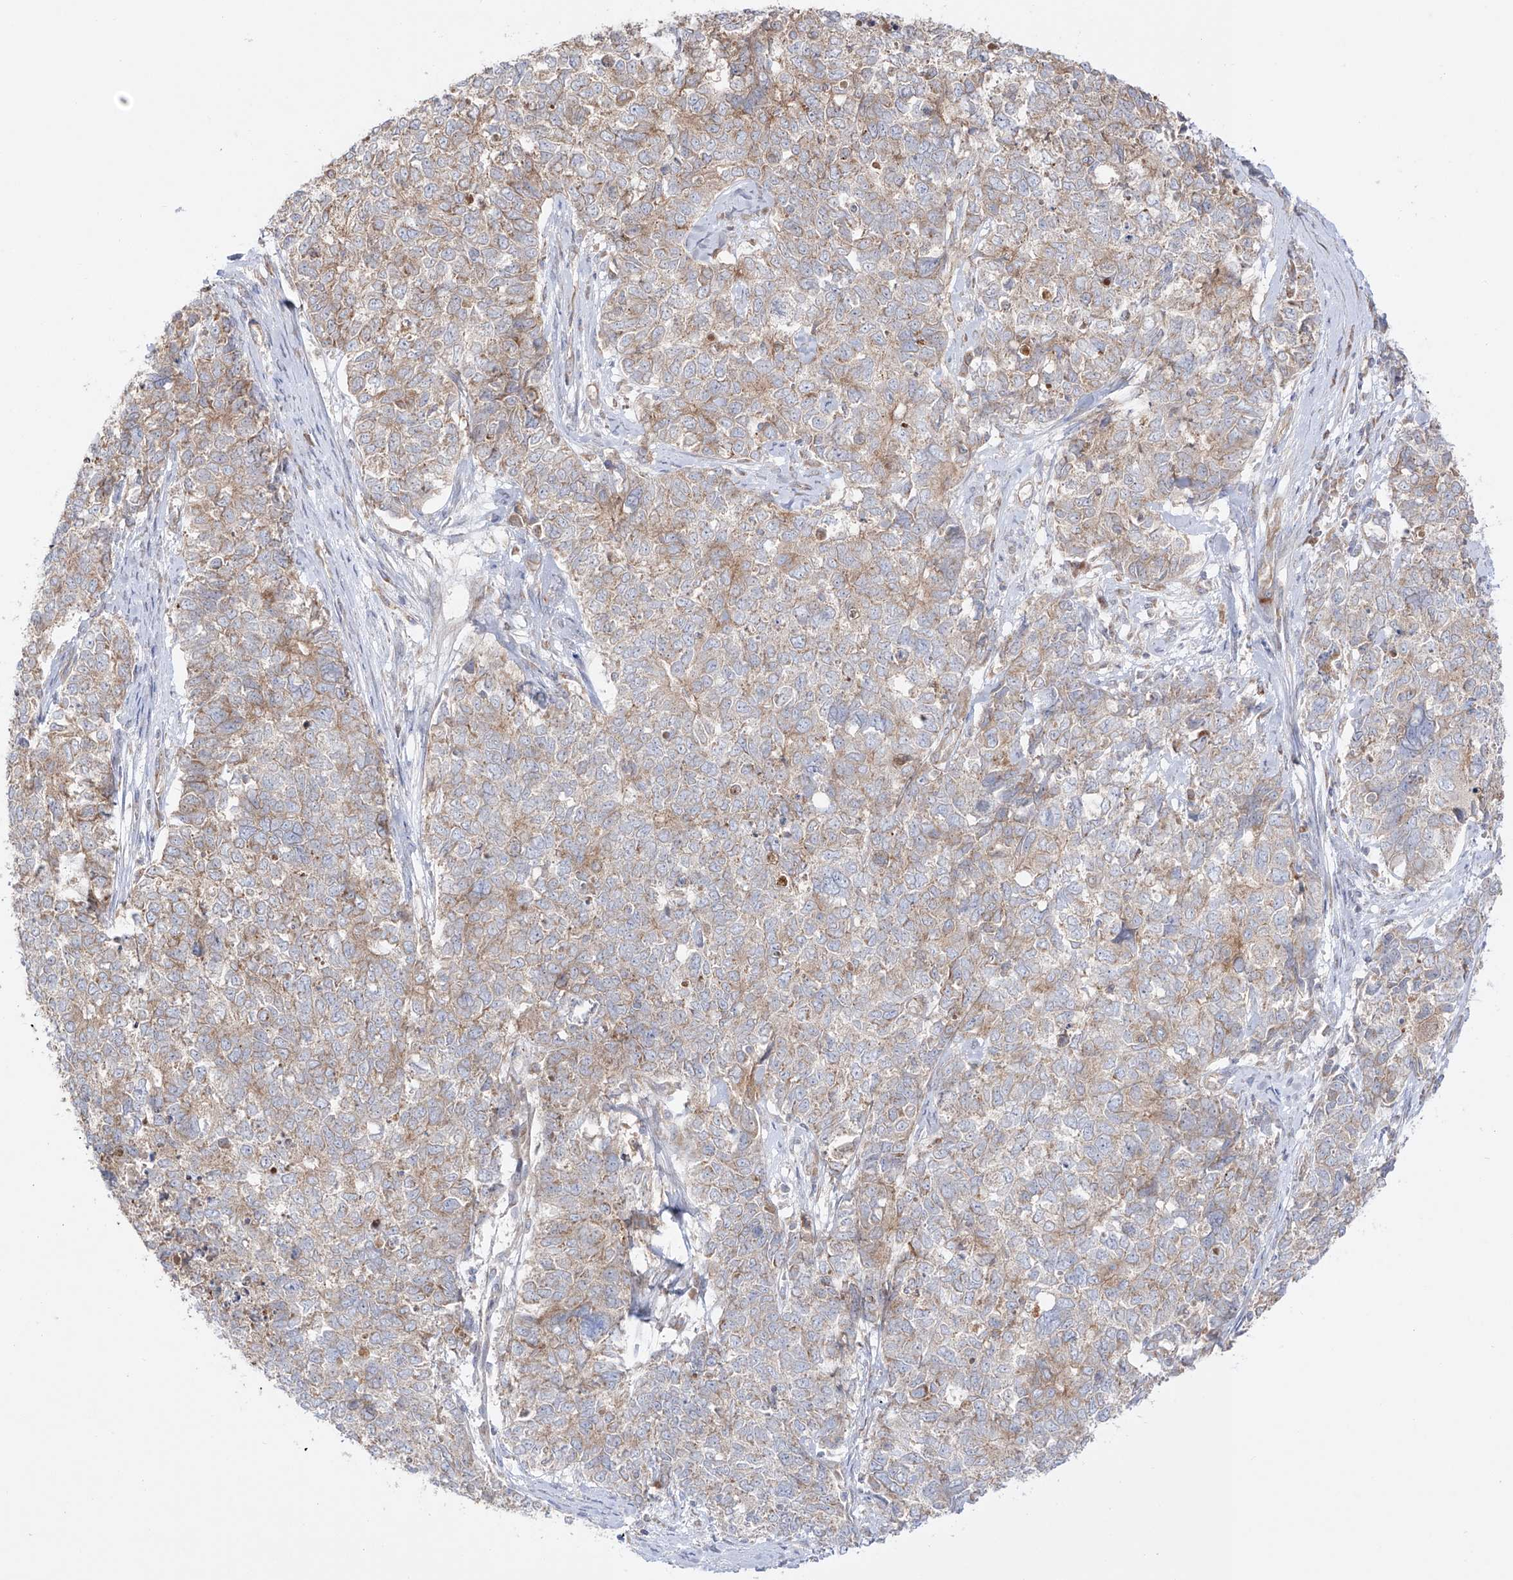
{"staining": {"intensity": "moderate", "quantity": "25%-75%", "location": "cytoplasmic/membranous"}, "tissue": "cervical cancer", "cell_type": "Tumor cells", "image_type": "cancer", "snomed": [{"axis": "morphology", "description": "Squamous cell carcinoma, NOS"}, {"axis": "topography", "description": "Cervix"}], "caption": "IHC of squamous cell carcinoma (cervical) demonstrates medium levels of moderate cytoplasmic/membranous expression in approximately 25%-75% of tumor cells.", "gene": "YKT6", "patient": {"sex": "female", "age": 63}}